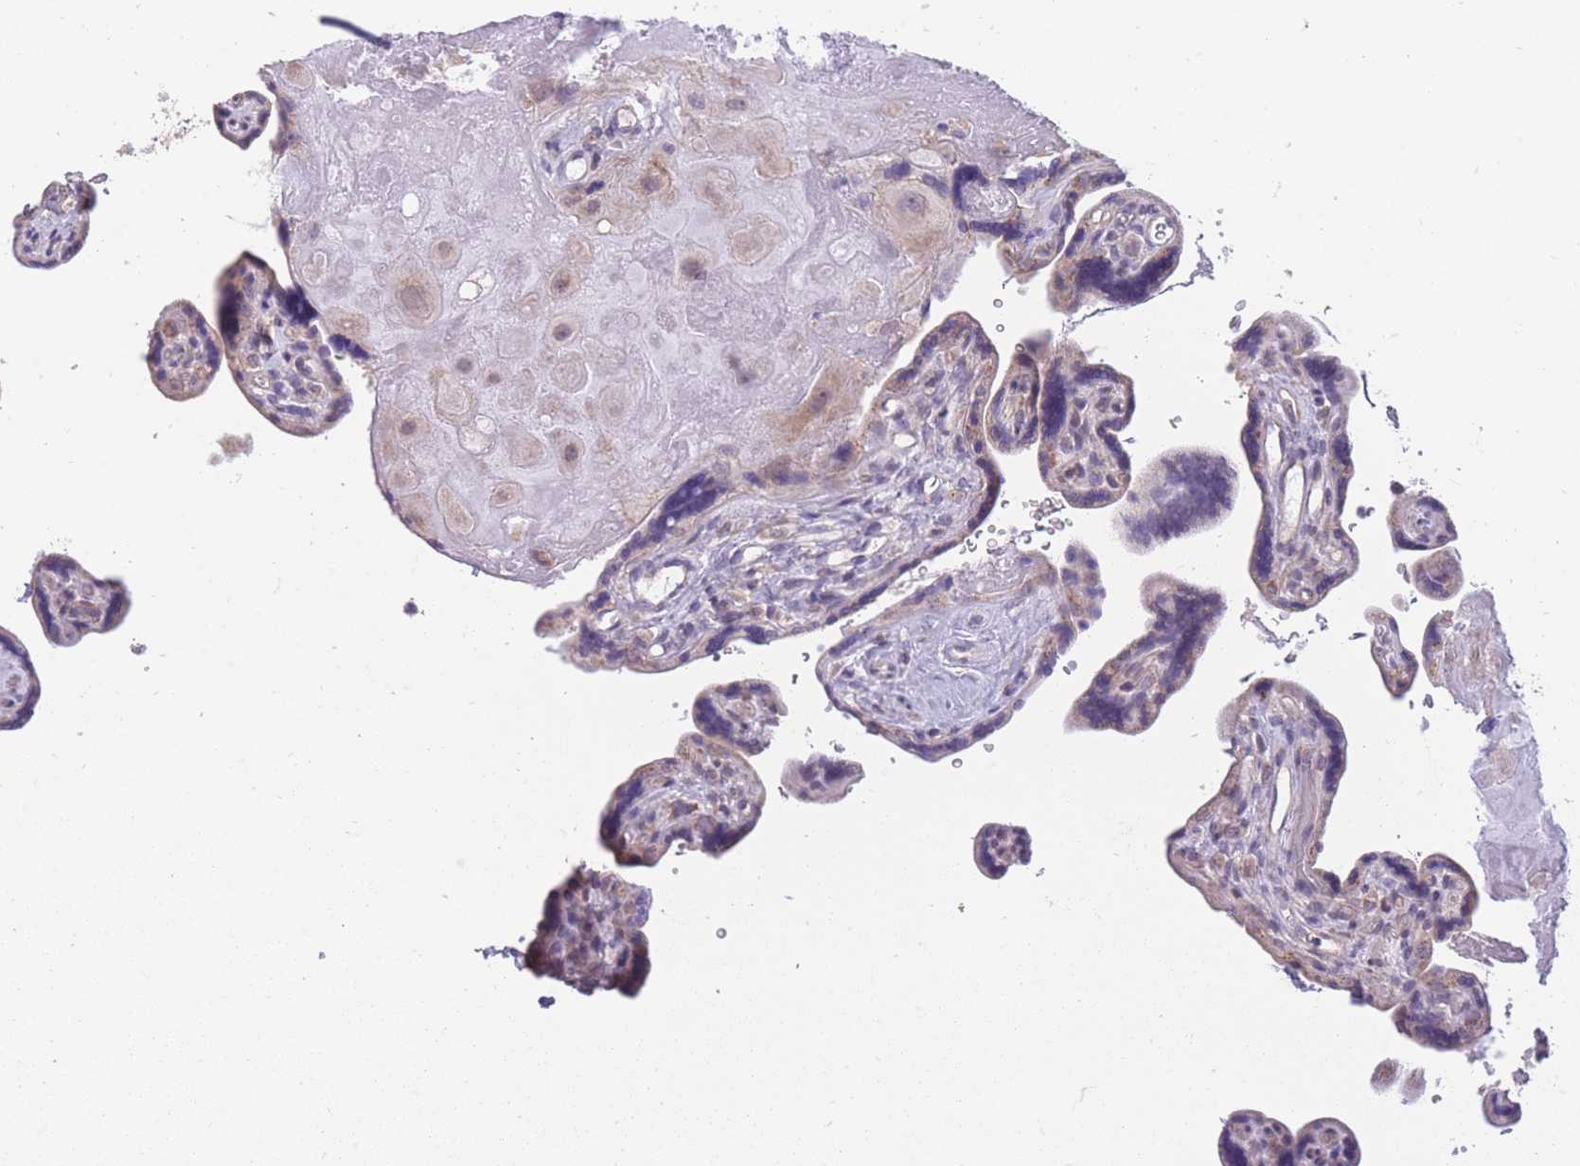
{"staining": {"intensity": "weak", "quantity": "<25%", "location": "cytoplasmic/membranous"}, "tissue": "placenta", "cell_type": "Decidual cells", "image_type": "normal", "snomed": [{"axis": "morphology", "description": "Normal tissue, NOS"}, {"axis": "topography", "description": "Placenta"}], "caption": "An immunohistochemistry (IHC) histopathology image of unremarkable placenta is shown. There is no staining in decidual cells of placenta. The staining was performed using DAB (3,3'-diaminobenzidine) to visualize the protein expression in brown, while the nuclei were stained in blue with hematoxylin (Magnification: 20x).", "gene": "MRPS18C", "patient": {"sex": "female", "age": 39}}